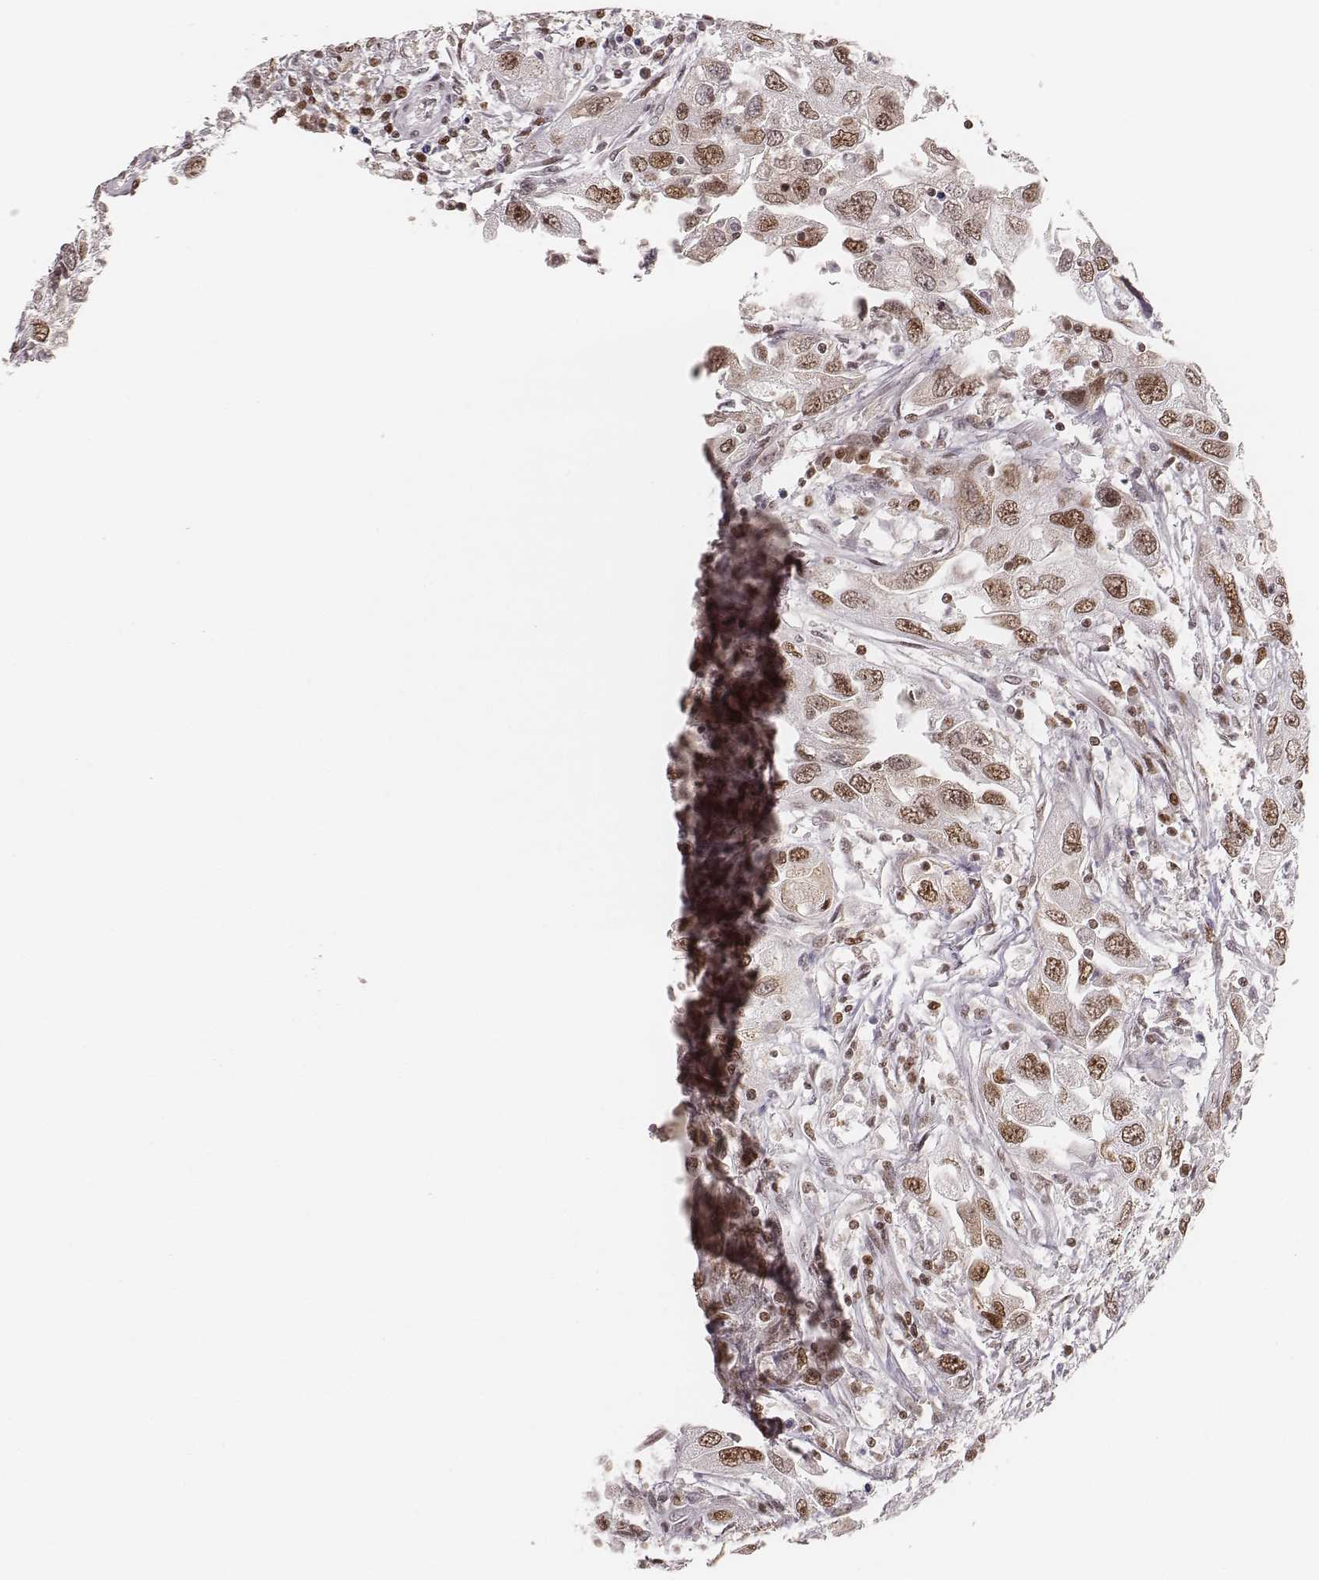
{"staining": {"intensity": "moderate", "quantity": ">75%", "location": "nuclear"}, "tissue": "urothelial cancer", "cell_type": "Tumor cells", "image_type": "cancer", "snomed": [{"axis": "morphology", "description": "Urothelial carcinoma, High grade"}, {"axis": "topography", "description": "Urinary bladder"}], "caption": "Protein expression analysis of urothelial carcinoma (high-grade) shows moderate nuclear positivity in approximately >75% of tumor cells. Ihc stains the protein in brown and the nuclei are stained blue.", "gene": "PARP1", "patient": {"sex": "male", "age": 76}}